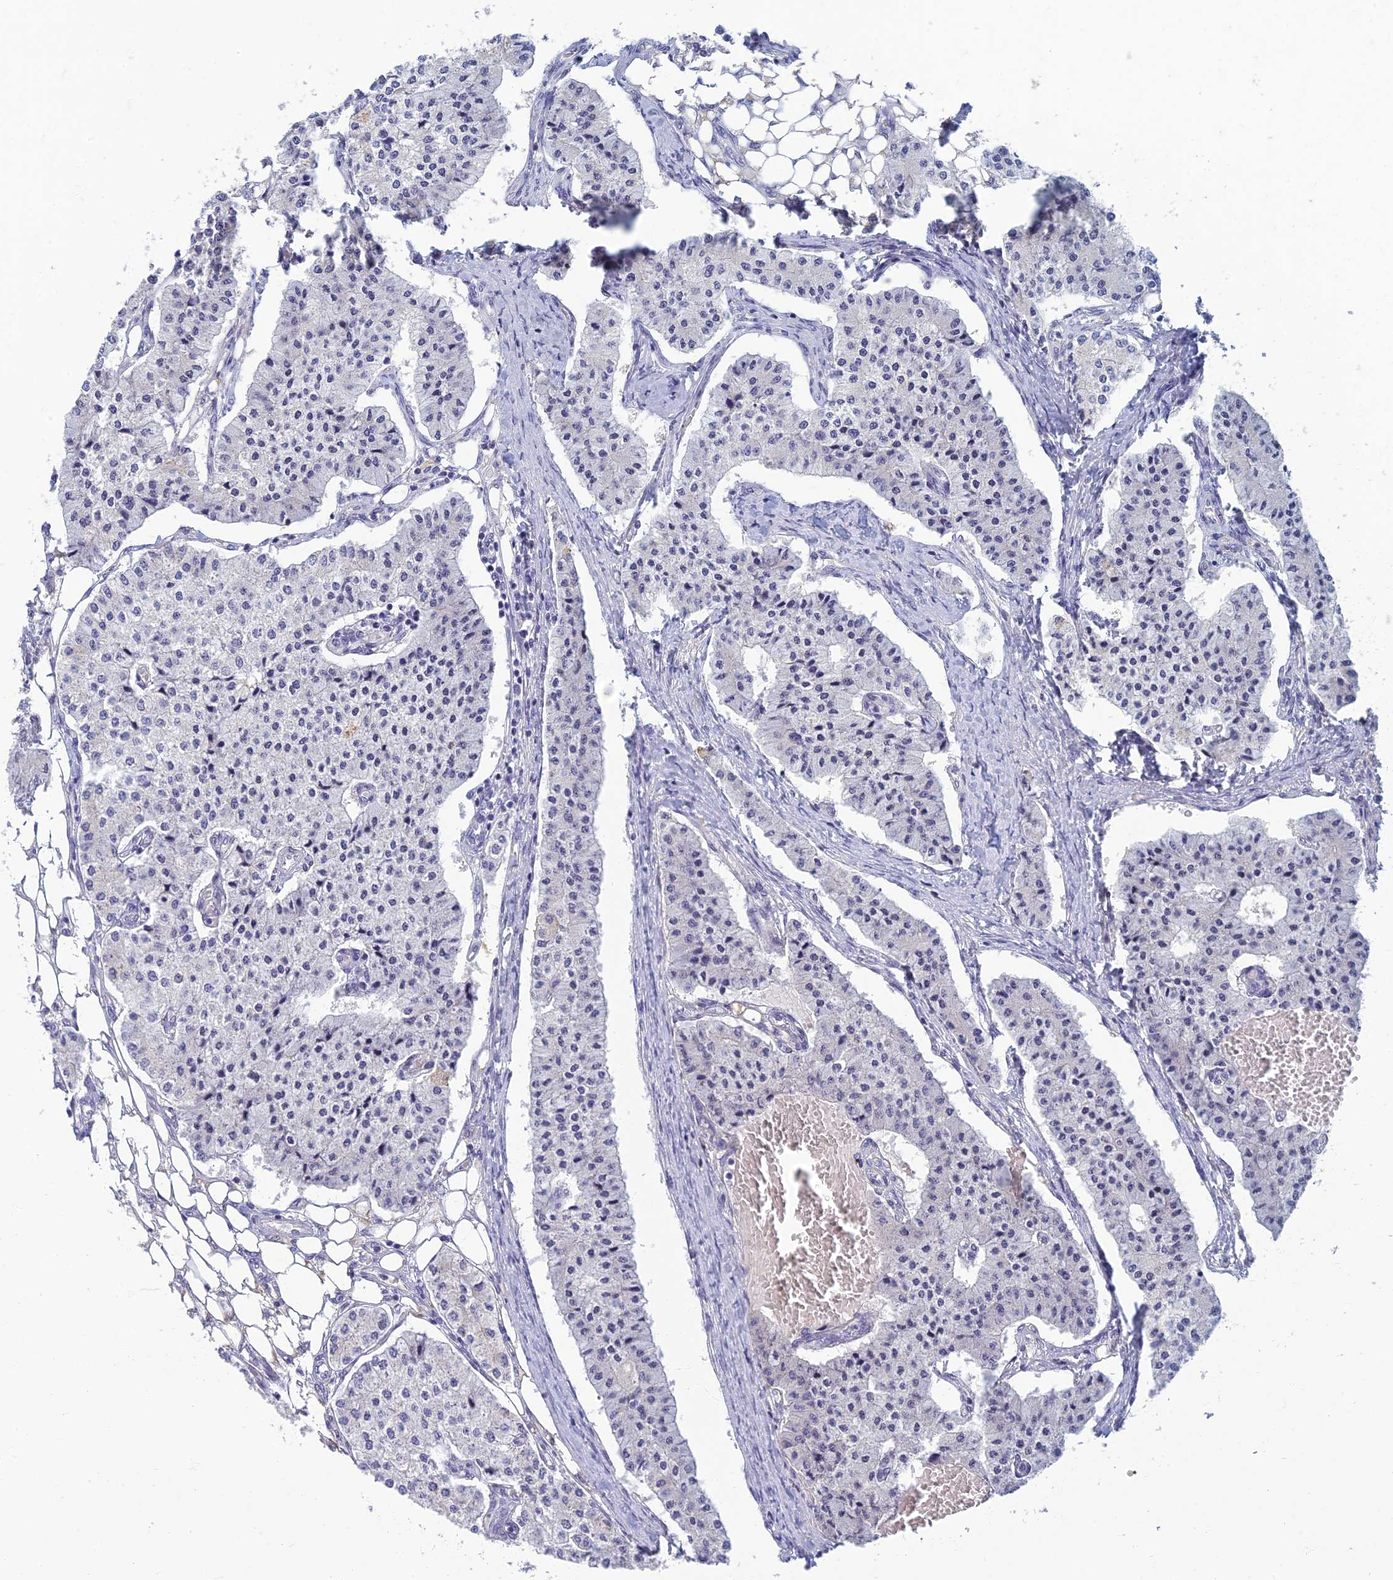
{"staining": {"intensity": "negative", "quantity": "none", "location": "none"}, "tissue": "carcinoid", "cell_type": "Tumor cells", "image_type": "cancer", "snomed": [{"axis": "morphology", "description": "Carcinoid, malignant, NOS"}, {"axis": "topography", "description": "Colon"}], "caption": "Micrograph shows no protein positivity in tumor cells of carcinoid (malignant) tissue. The staining was performed using DAB (3,3'-diaminobenzidine) to visualize the protein expression in brown, while the nuclei were stained in blue with hematoxylin (Magnification: 20x).", "gene": "NEURL1", "patient": {"sex": "female", "age": 52}}